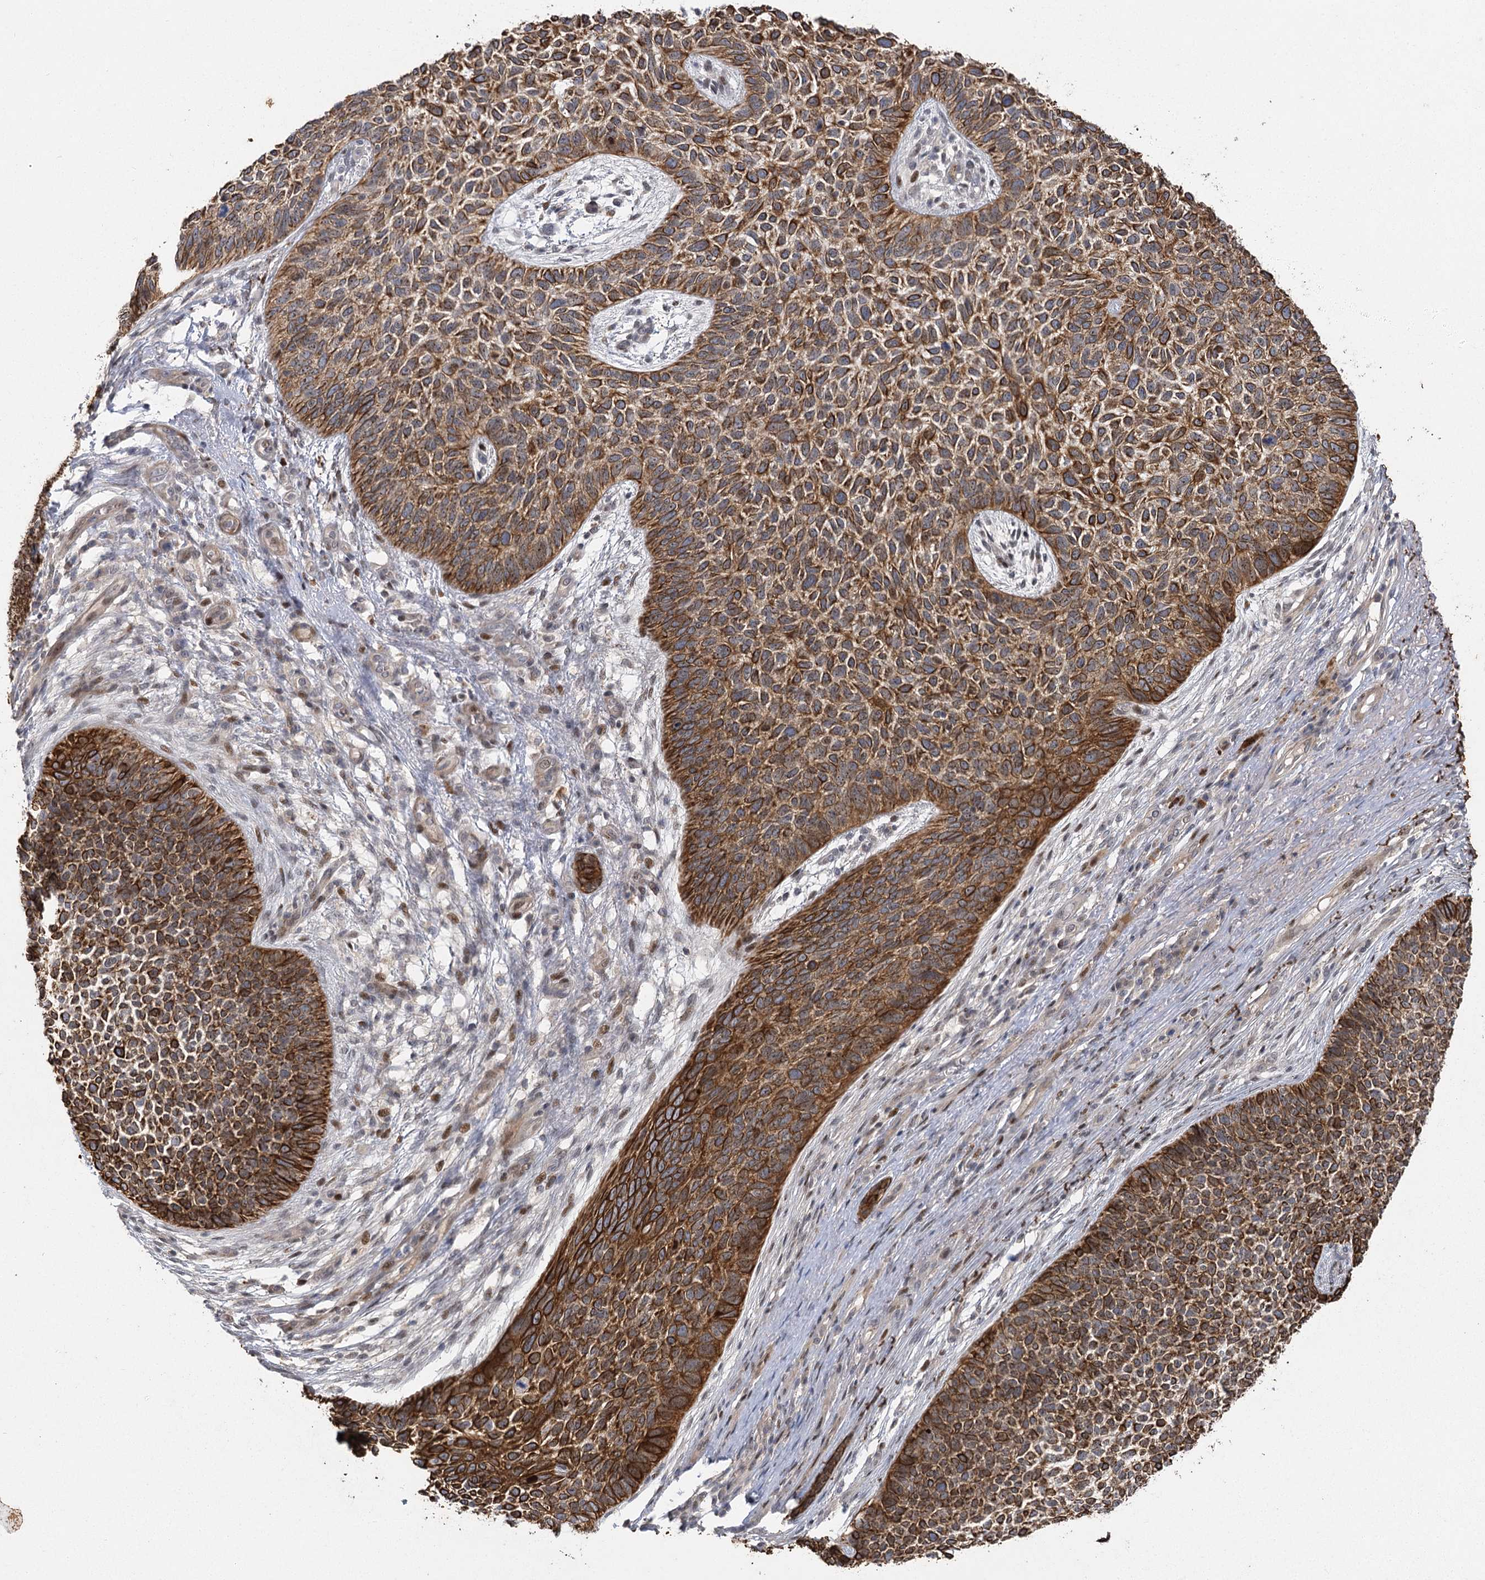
{"staining": {"intensity": "moderate", "quantity": ">75%", "location": "cytoplasmic/membranous"}, "tissue": "skin cancer", "cell_type": "Tumor cells", "image_type": "cancer", "snomed": [{"axis": "morphology", "description": "Basal cell carcinoma"}, {"axis": "topography", "description": "Skin"}], "caption": "IHC of skin cancer displays medium levels of moderate cytoplasmic/membranous positivity in about >75% of tumor cells.", "gene": "IL11RA", "patient": {"sex": "female", "age": 84}}